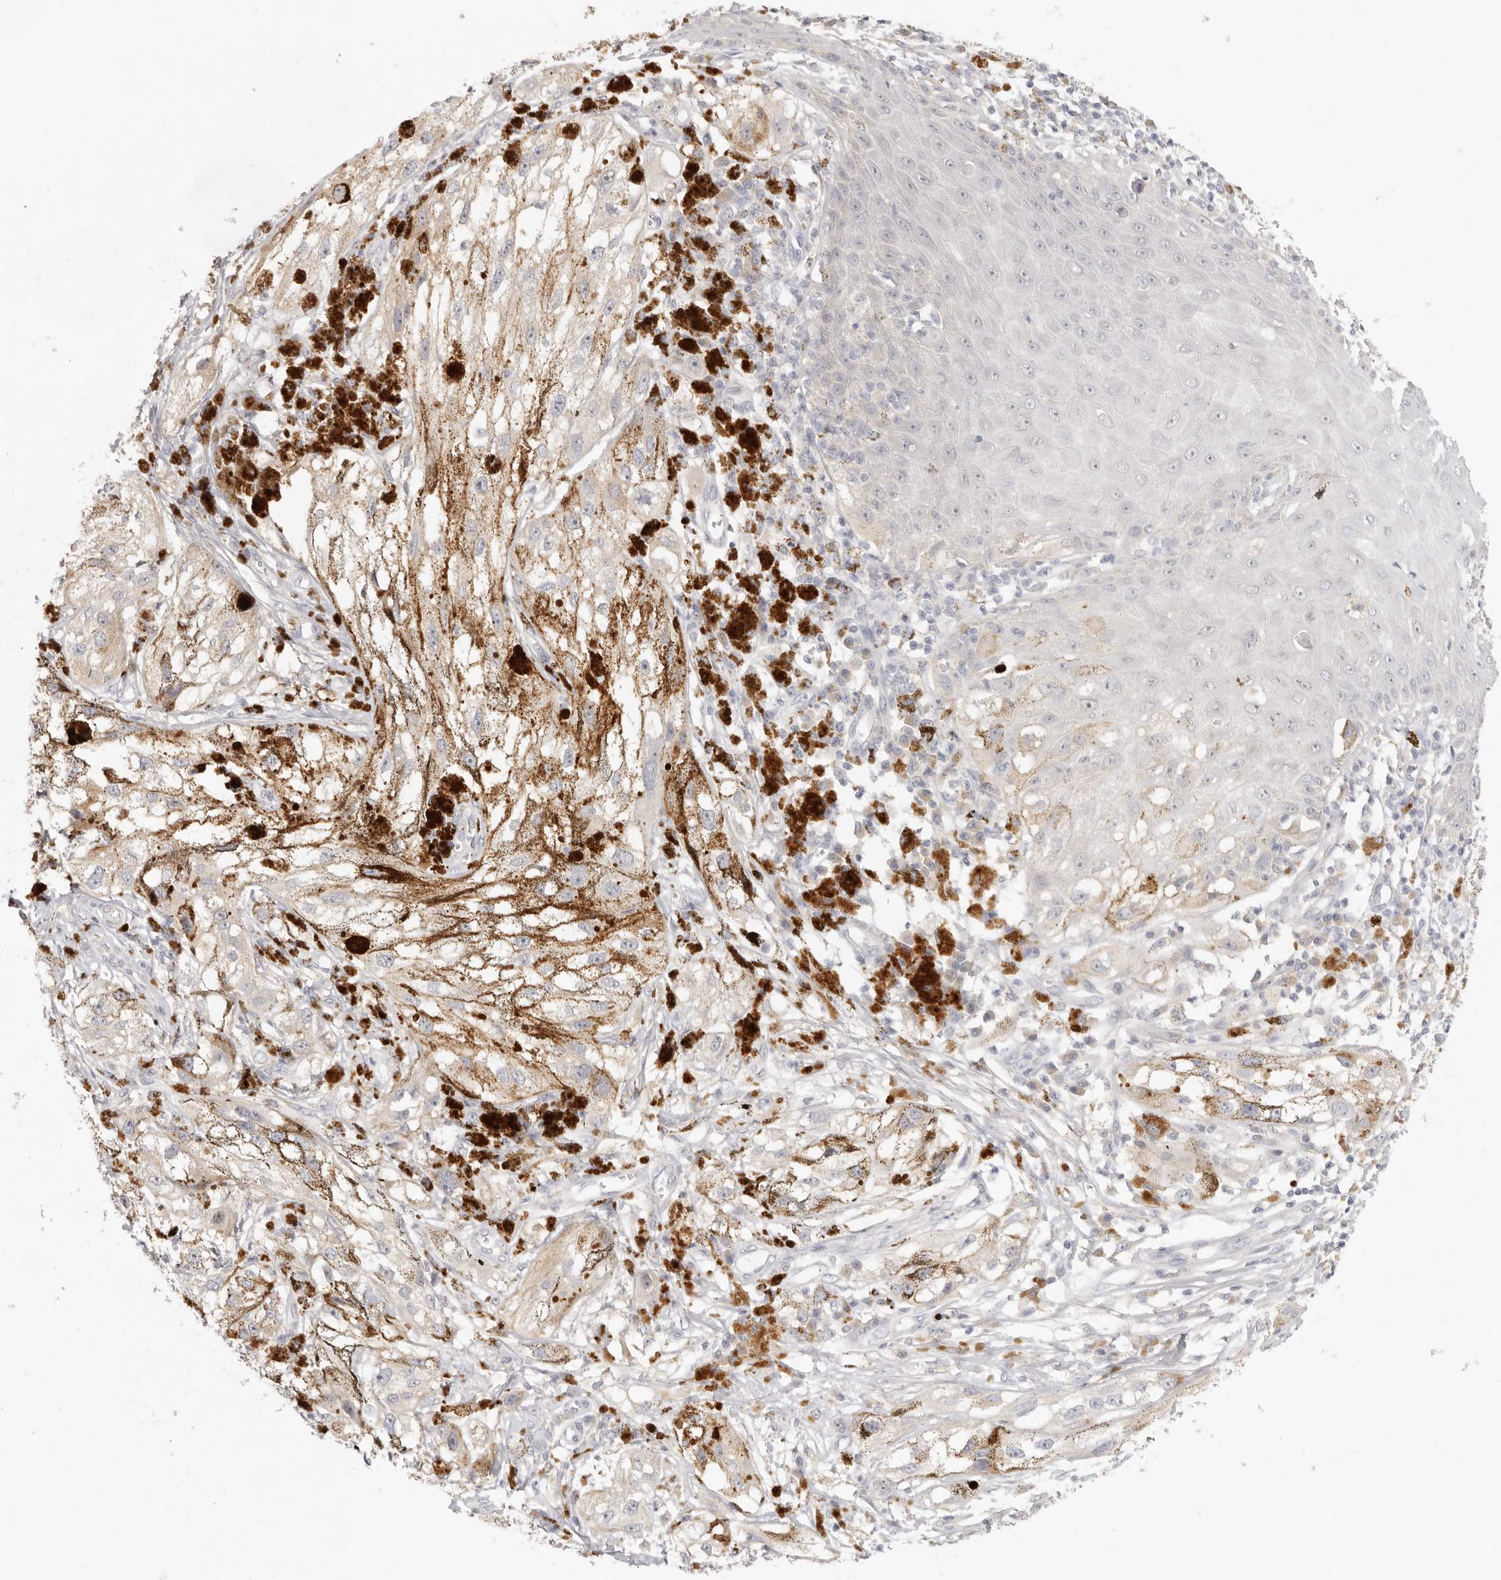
{"staining": {"intensity": "negative", "quantity": "none", "location": "none"}, "tissue": "melanoma", "cell_type": "Tumor cells", "image_type": "cancer", "snomed": [{"axis": "morphology", "description": "Malignant melanoma, NOS"}, {"axis": "topography", "description": "Skin"}], "caption": "This is an IHC histopathology image of malignant melanoma. There is no staining in tumor cells.", "gene": "AHDC1", "patient": {"sex": "male", "age": 88}}